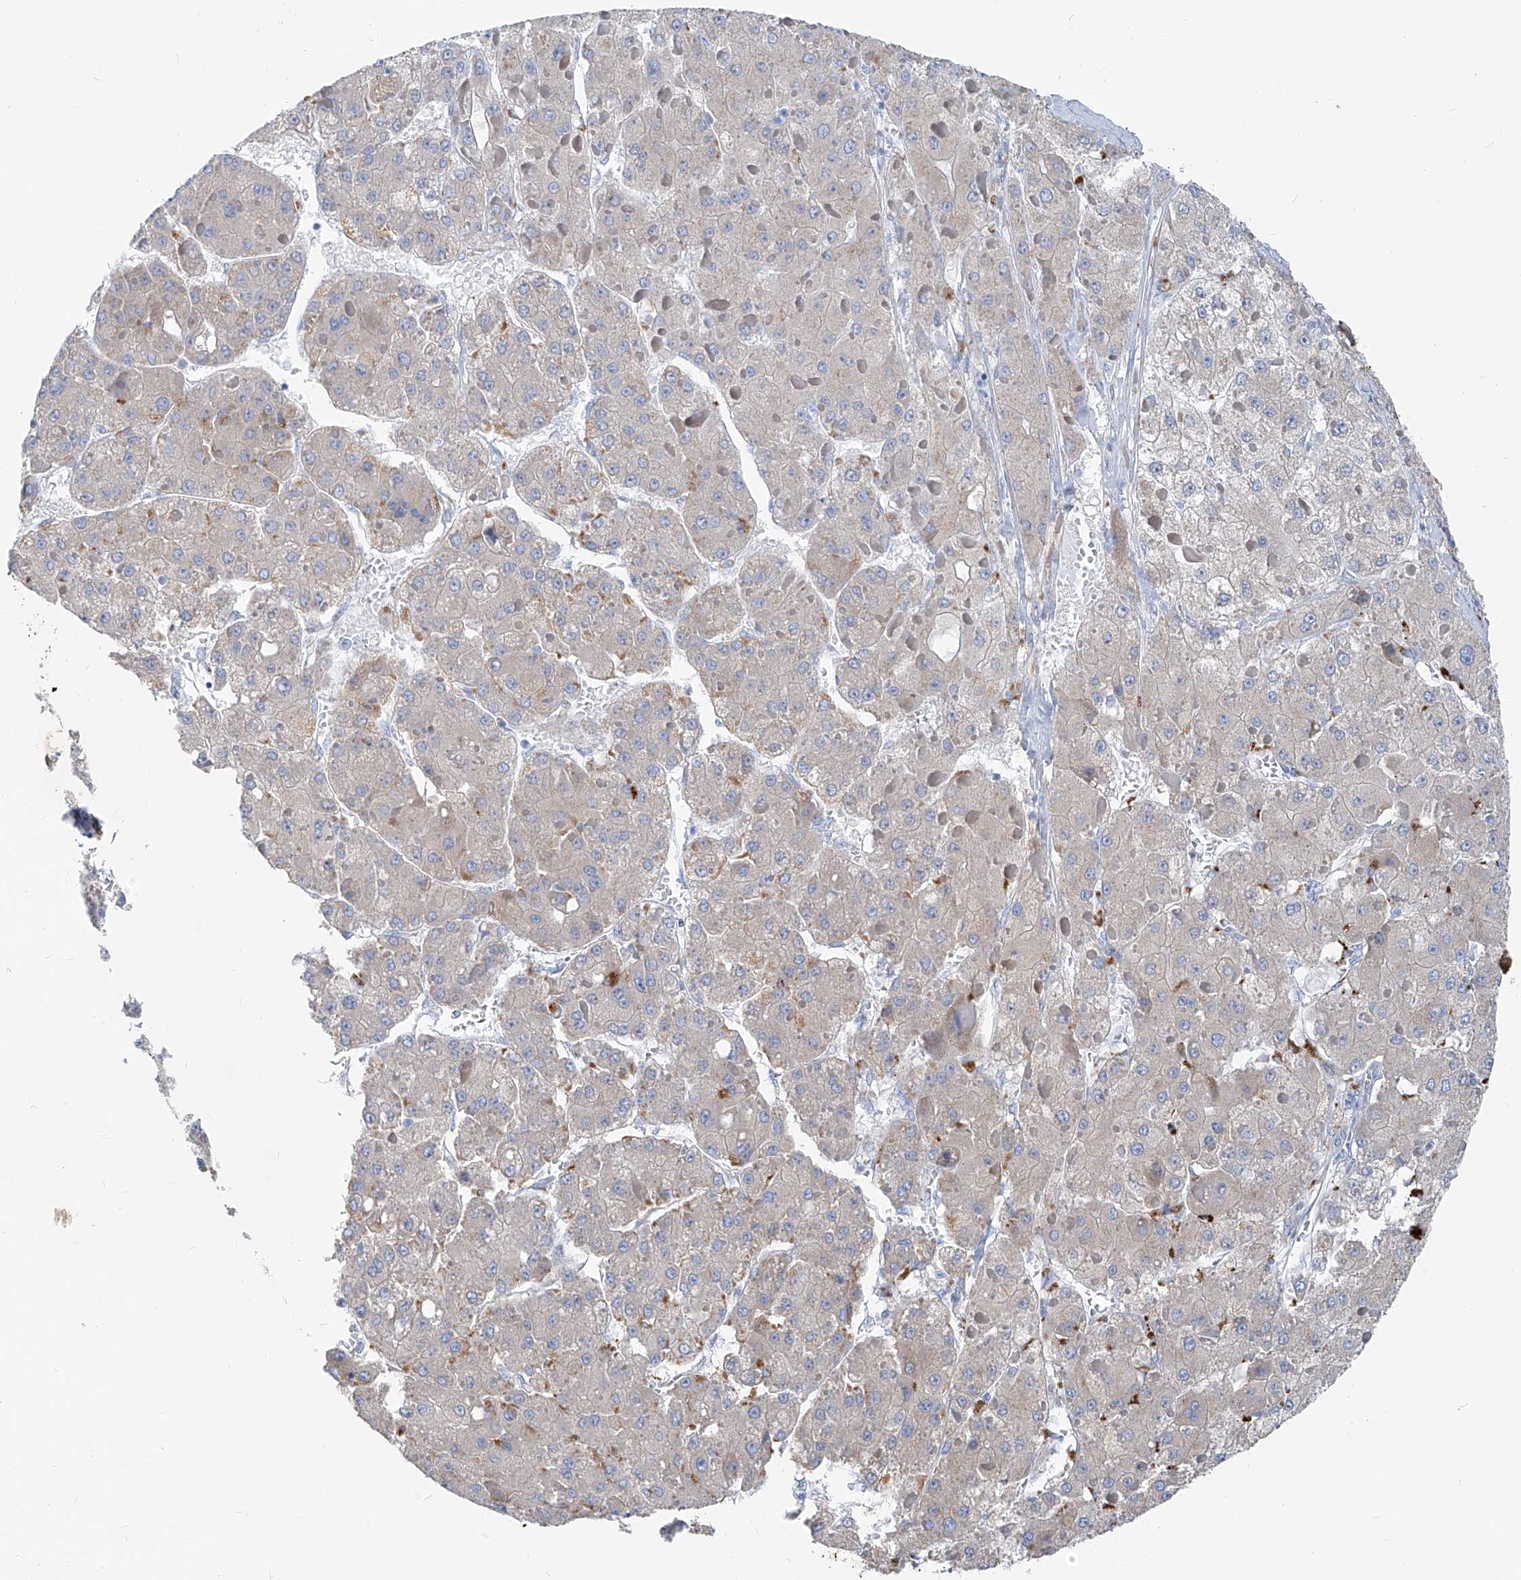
{"staining": {"intensity": "moderate", "quantity": "<25%", "location": "cytoplasmic/membranous"}, "tissue": "liver cancer", "cell_type": "Tumor cells", "image_type": "cancer", "snomed": [{"axis": "morphology", "description": "Carcinoma, Hepatocellular, NOS"}, {"axis": "topography", "description": "Liver"}], "caption": "The micrograph displays staining of hepatocellular carcinoma (liver), revealing moderate cytoplasmic/membranous protein expression (brown color) within tumor cells.", "gene": "UFL1", "patient": {"sex": "female", "age": 73}}